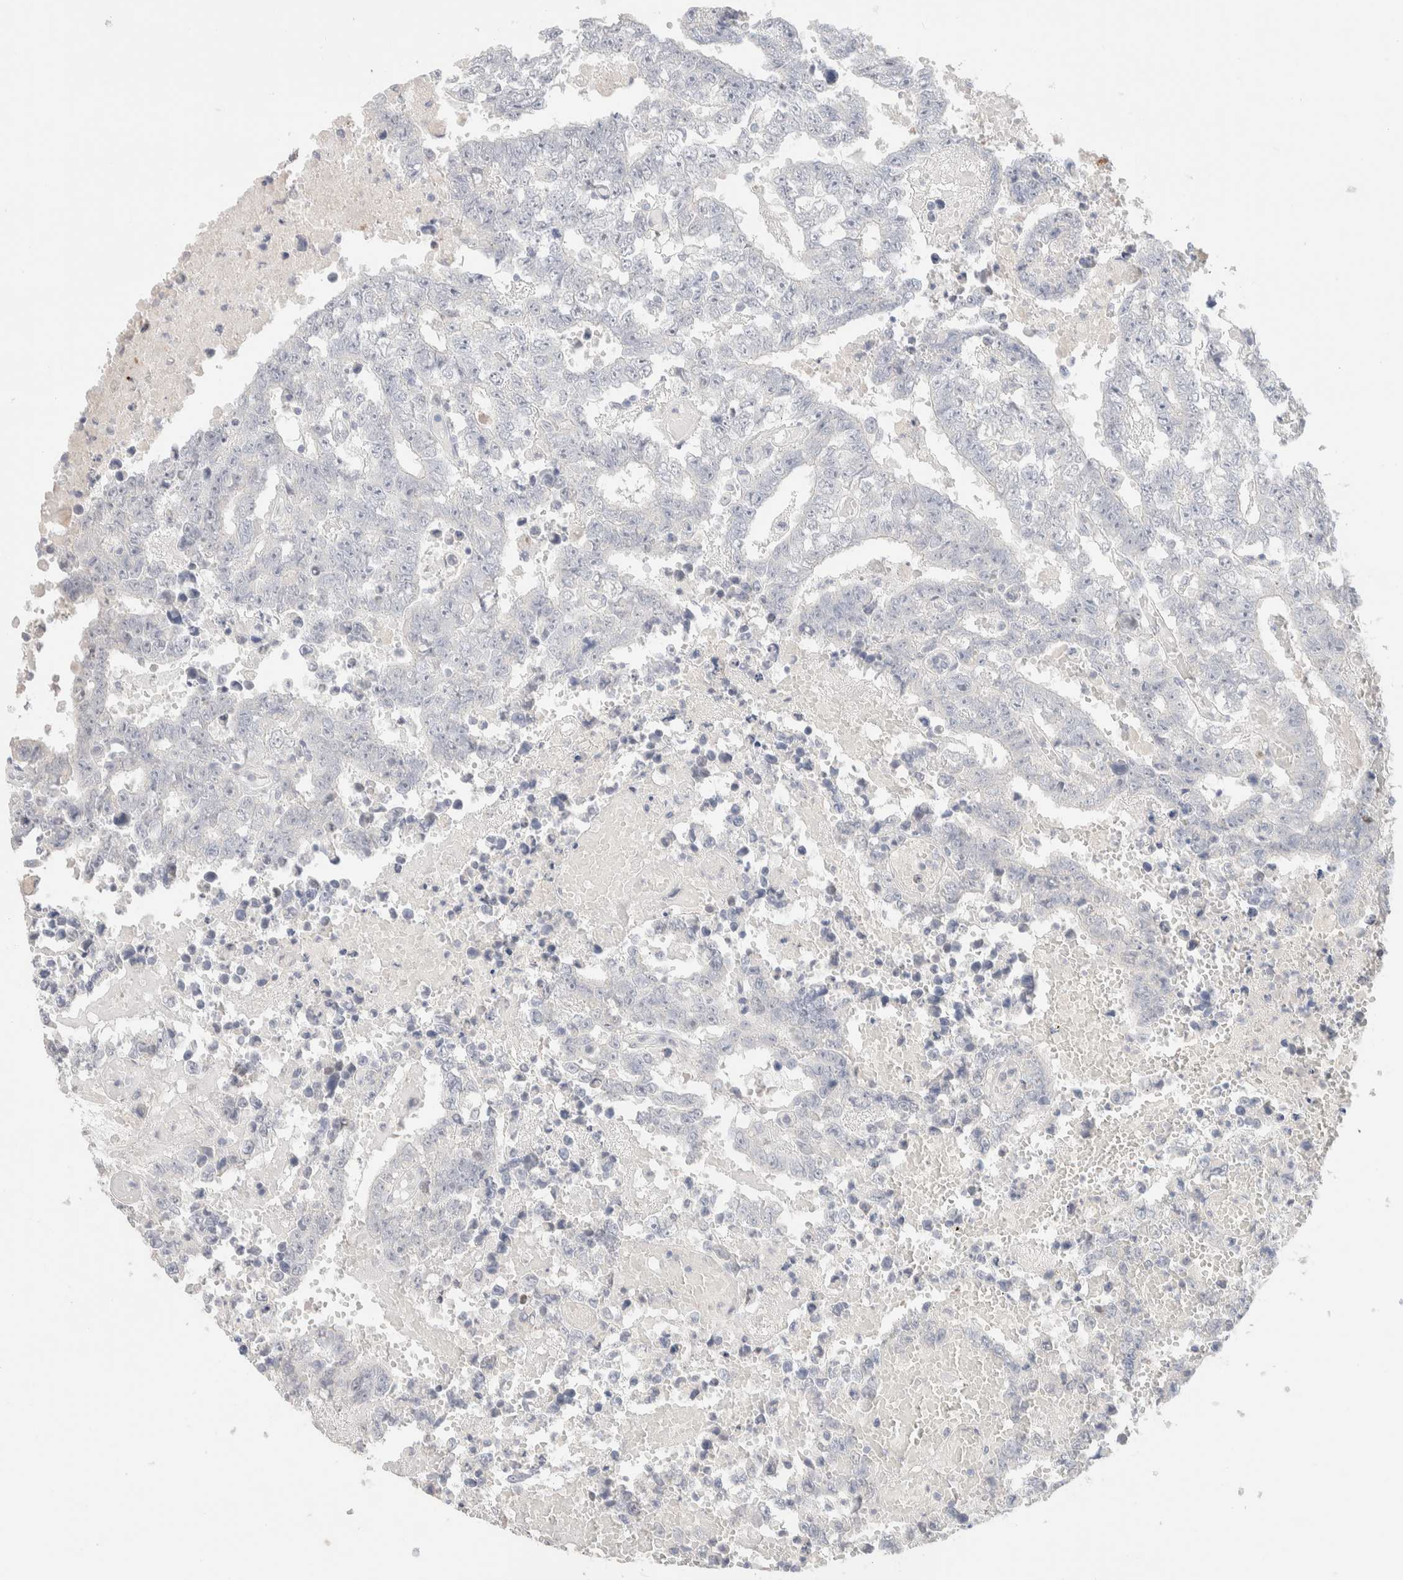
{"staining": {"intensity": "negative", "quantity": "none", "location": "none"}, "tissue": "testis cancer", "cell_type": "Tumor cells", "image_type": "cancer", "snomed": [{"axis": "morphology", "description": "Carcinoma, Embryonal, NOS"}, {"axis": "topography", "description": "Testis"}], "caption": "Immunohistochemistry histopathology image of neoplastic tissue: human testis cancer (embryonal carcinoma) stained with DAB (3,3'-diaminobenzidine) demonstrates no significant protein staining in tumor cells. (Brightfield microscopy of DAB (3,3'-diaminobenzidine) IHC at high magnification).", "gene": "RIDA", "patient": {"sex": "male", "age": 25}}